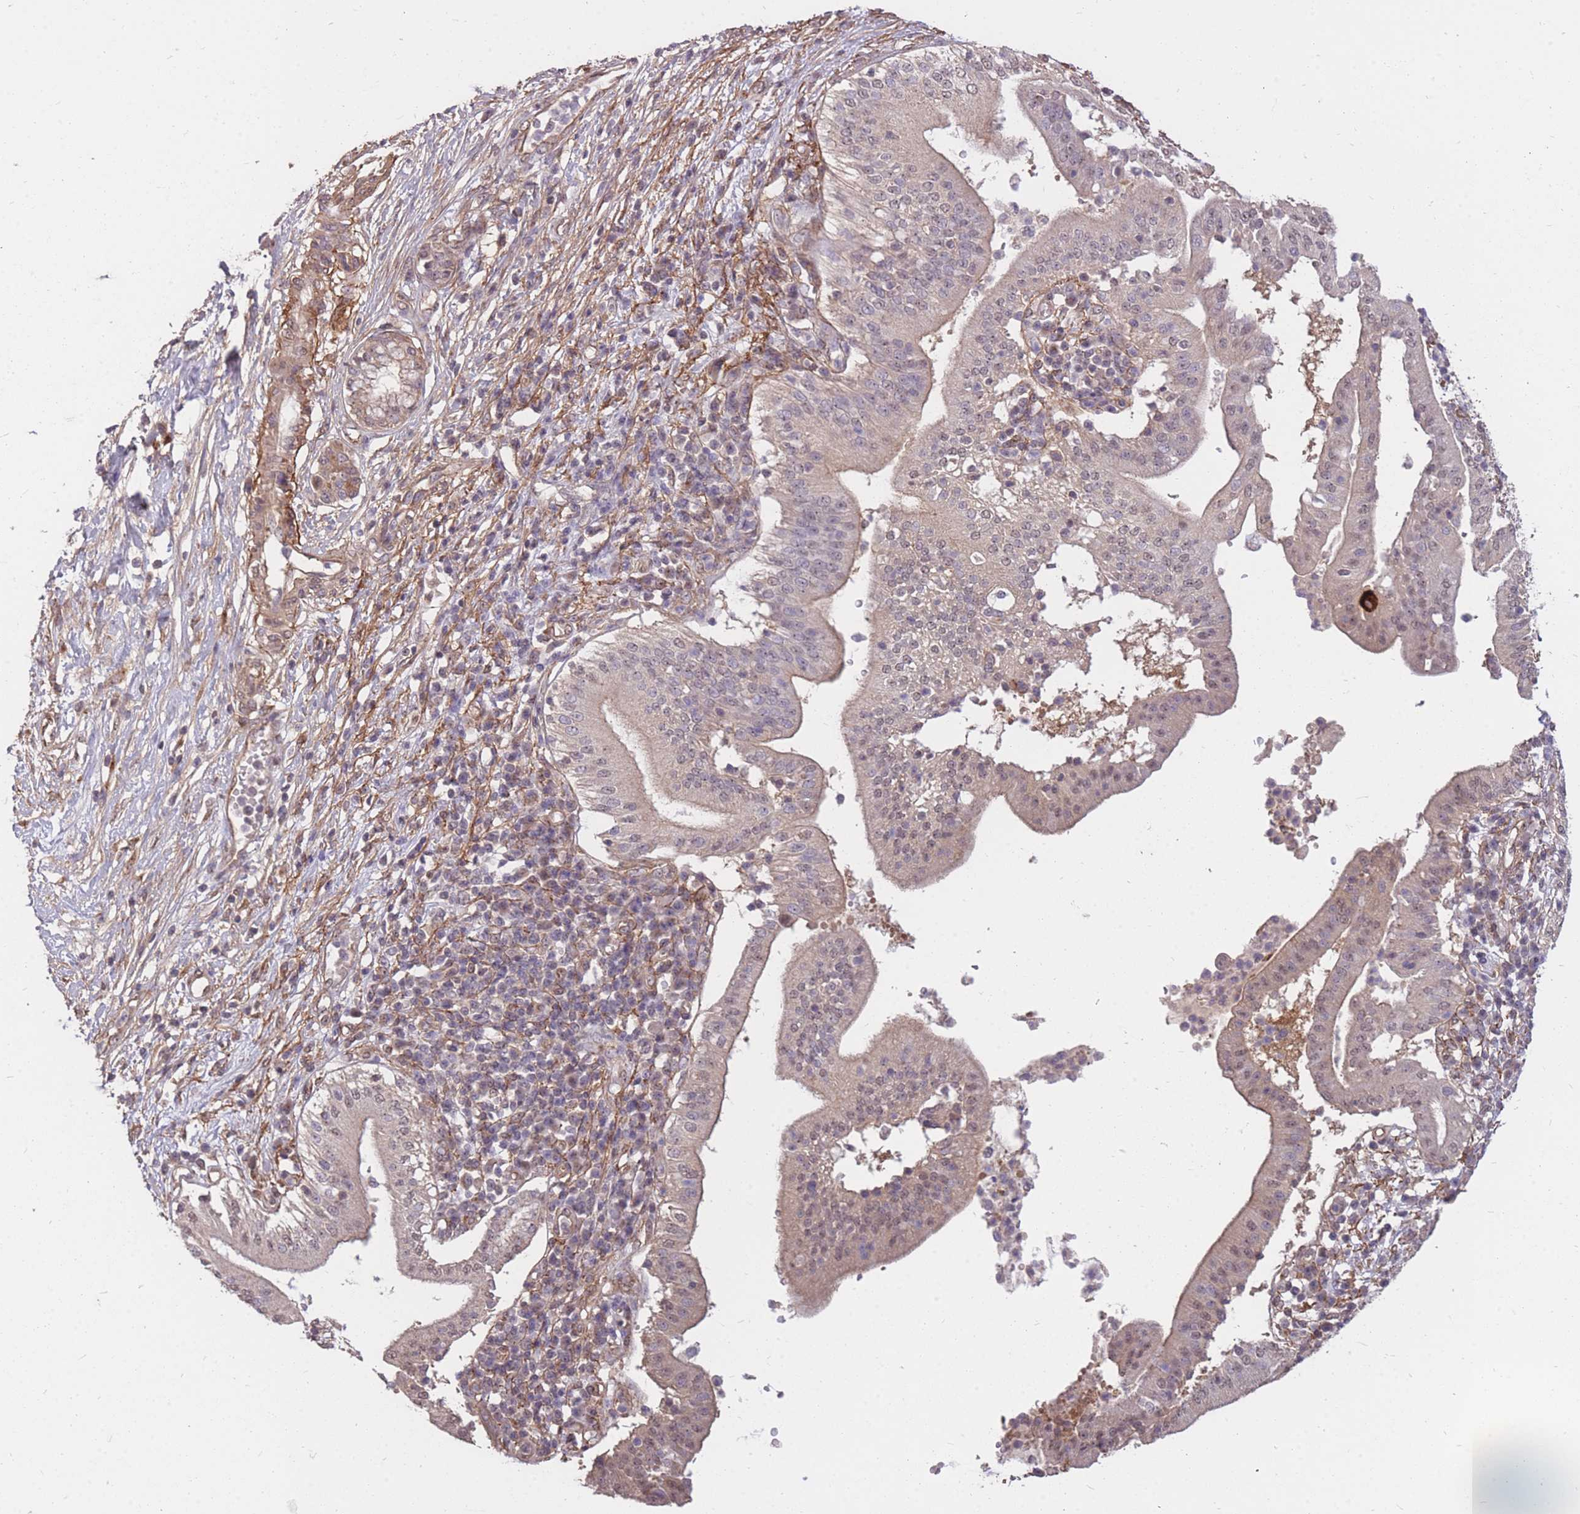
{"staining": {"intensity": "weak", "quantity": "<25%", "location": "nuclear"}, "tissue": "pancreatic cancer", "cell_type": "Tumor cells", "image_type": "cancer", "snomed": [{"axis": "morphology", "description": "Adenocarcinoma, NOS"}, {"axis": "topography", "description": "Pancreas"}], "caption": "Immunohistochemistry (IHC) of adenocarcinoma (pancreatic) demonstrates no positivity in tumor cells.", "gene": "DYNC1LI2", "patient": {"sex": "male", "age": 68}}